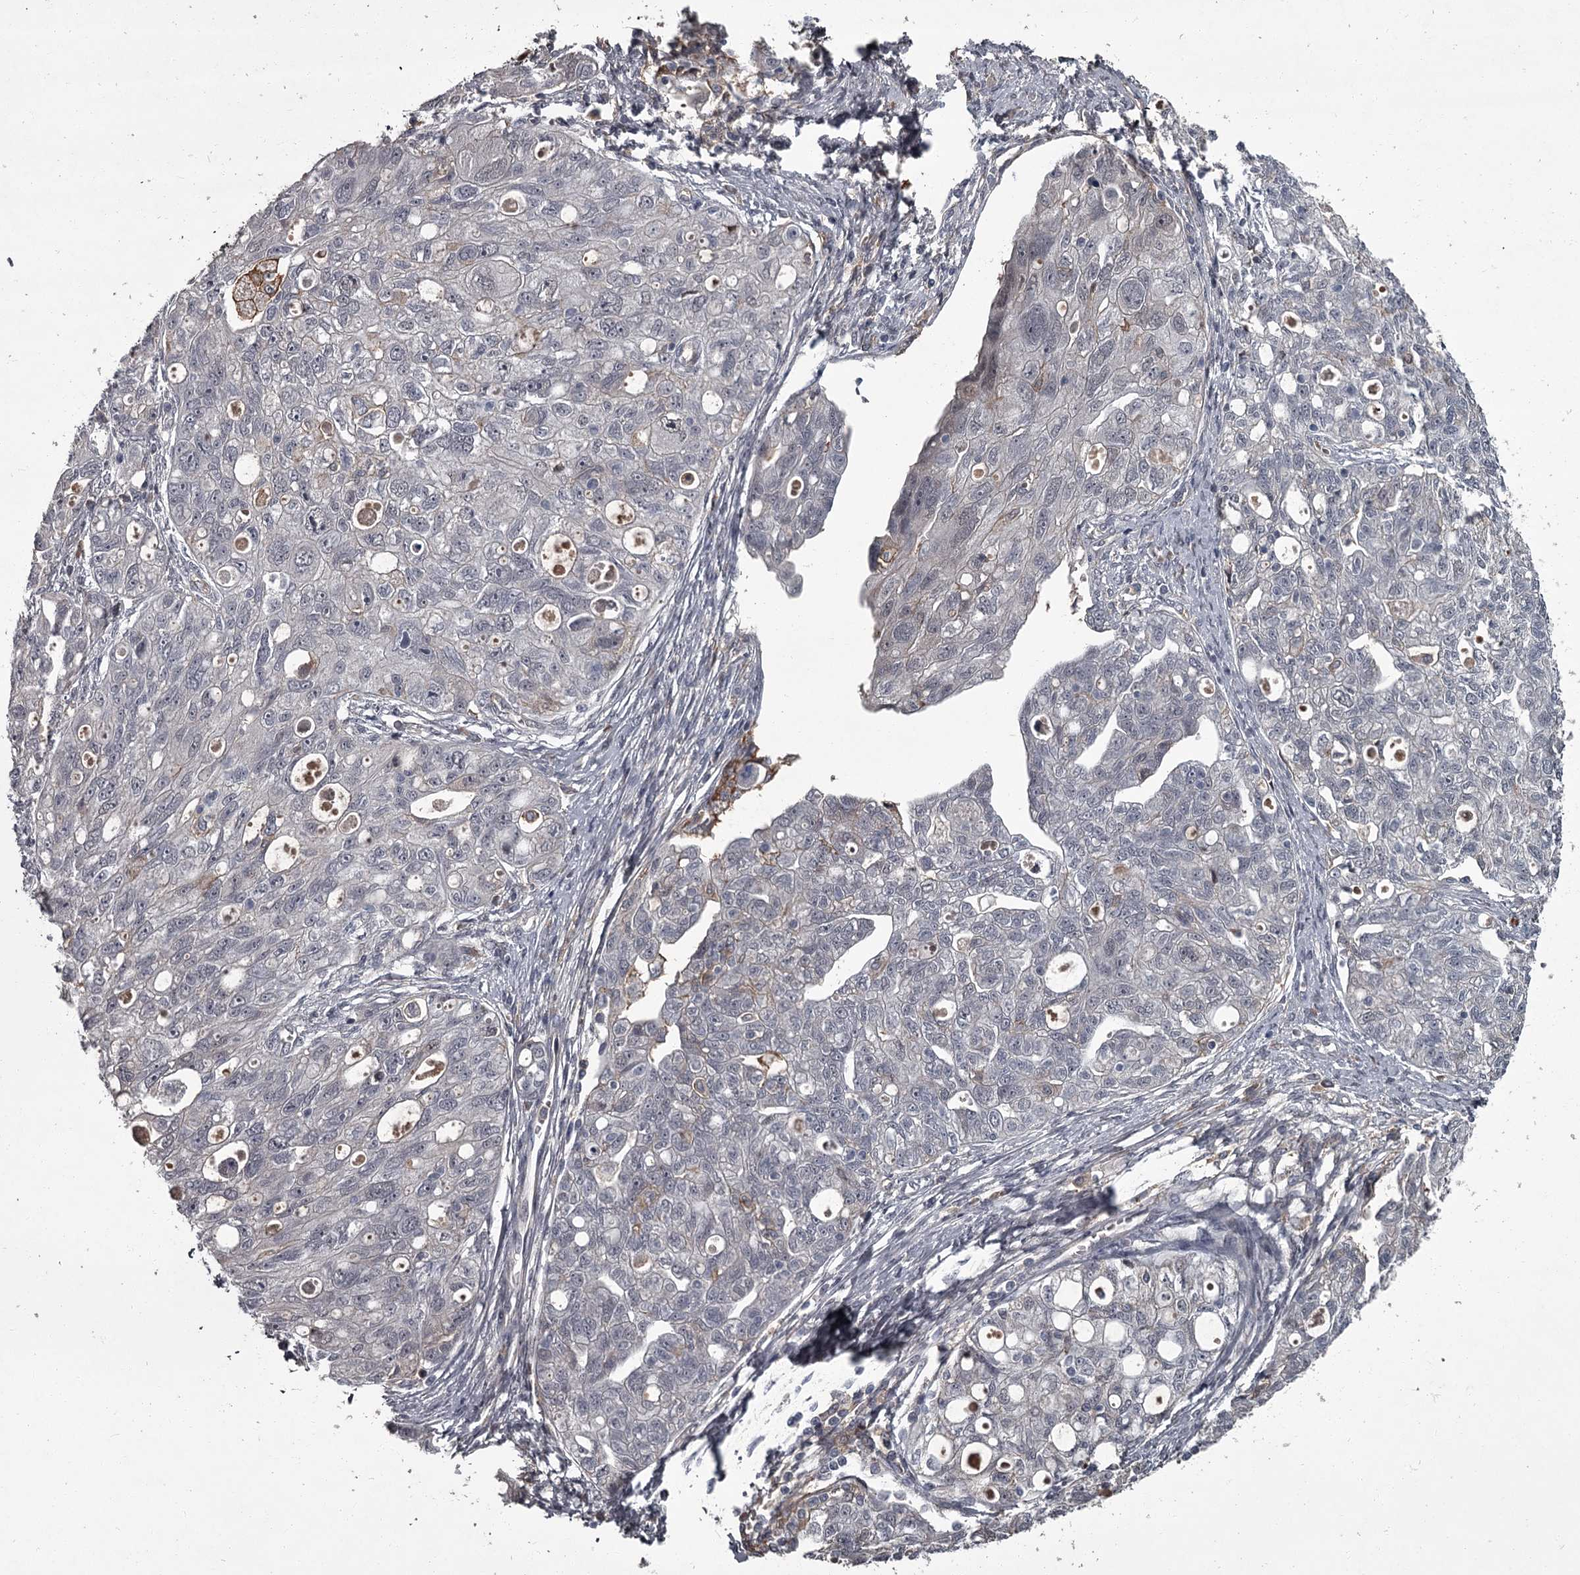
{"staining": {"intensity": "negative", "quantity": "none", "location": "none"}, "tissue": "ovarian cancer", "cell_type": "Tumor cells", "image_type": "cancer", "snomed": [{"axis": "morphology", "description": "Carcinoma, NOS"}, {"axis": "morphology", "description": "Cystadenocarcinoma, serous, NOS"}, {"axis": "topography", "description": "Ovary"}], "caption": "Ovarian cancer was stained to show a protein in brown. There is no significant expression in tumor cells.", "gene": "FLVCR2", "patient": {"sex": "female", "age": 69}}